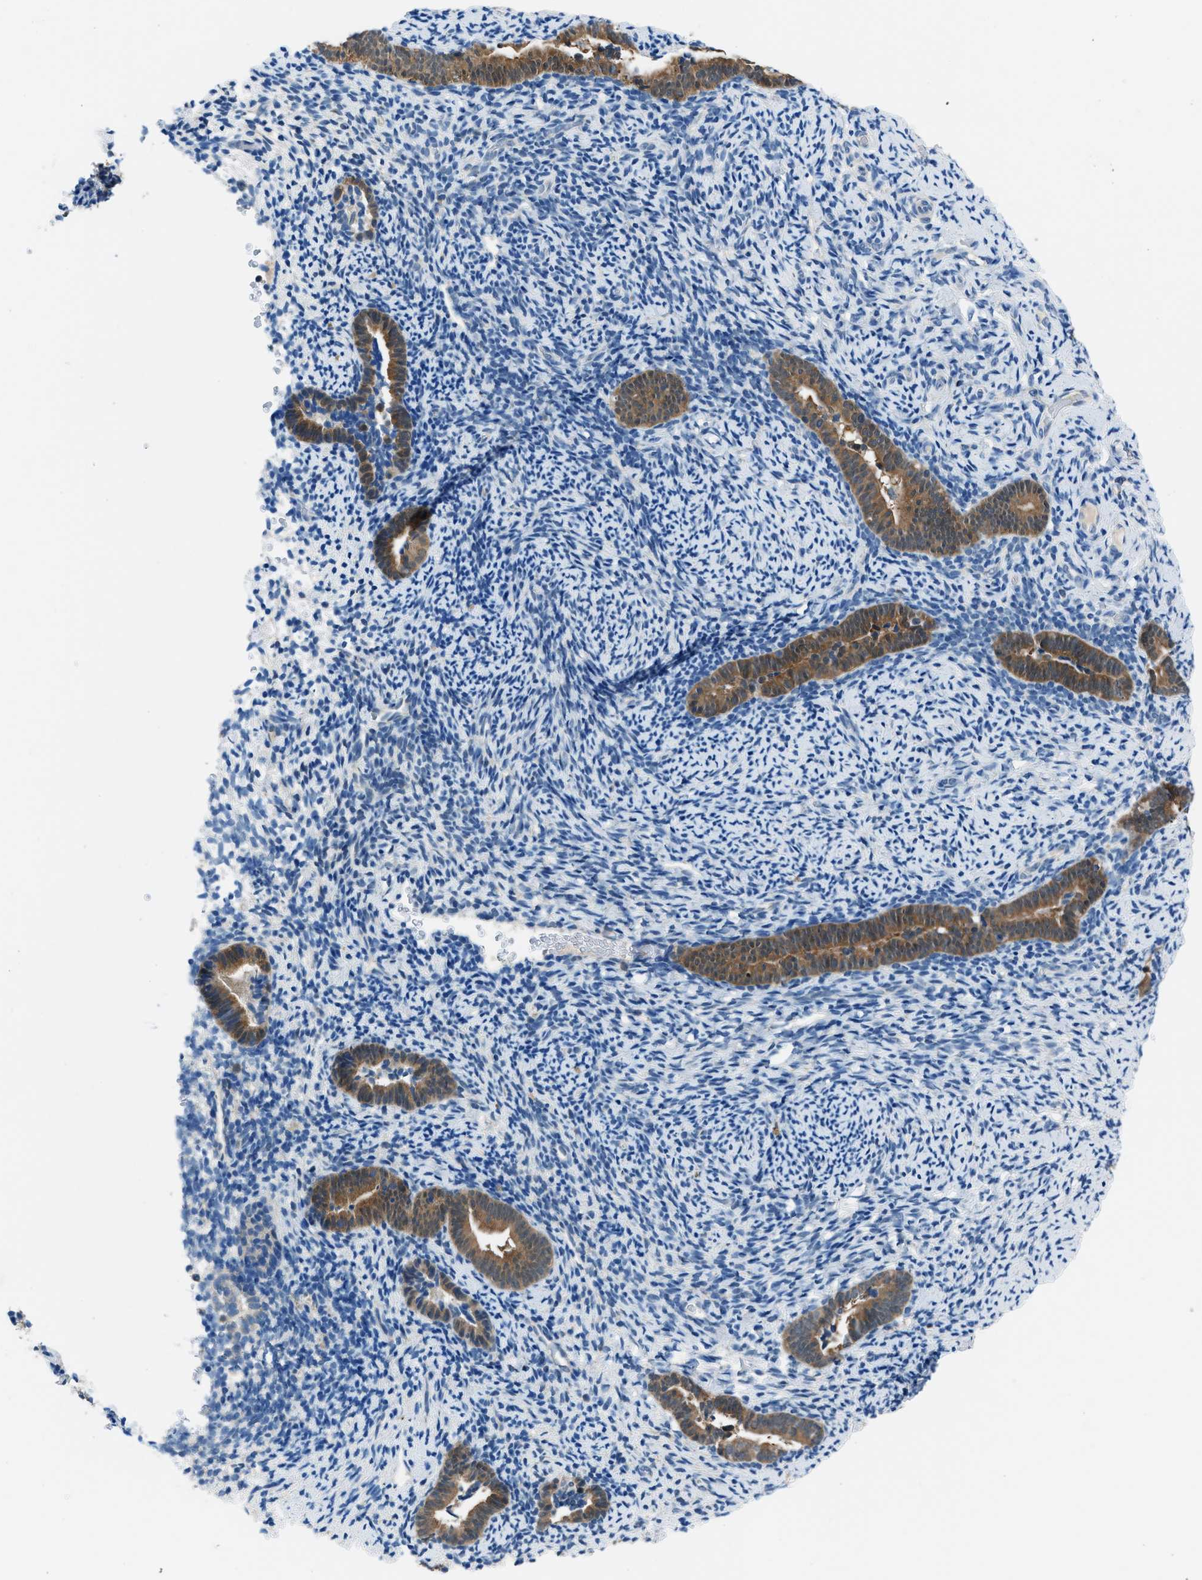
{"staining": {"intensity": "negative", "quantity": "none", "location": "none"}, "tissue": "endometrium", "cell_type": "Cells in endometrial stroma", "image_type": "normal", "snomed": [{"axis": "morphology", "description": "Normal tissue, NOS"}, {"axis": "topography", "description": "Endometrium"}], "caption": "IHC micrograph of normal human endometrium stained for a protein (brown), which shows no positivity in cells in endometrial stroma.", "gene": "ACP1", "patient": {"sex": "female", "age": 51}}